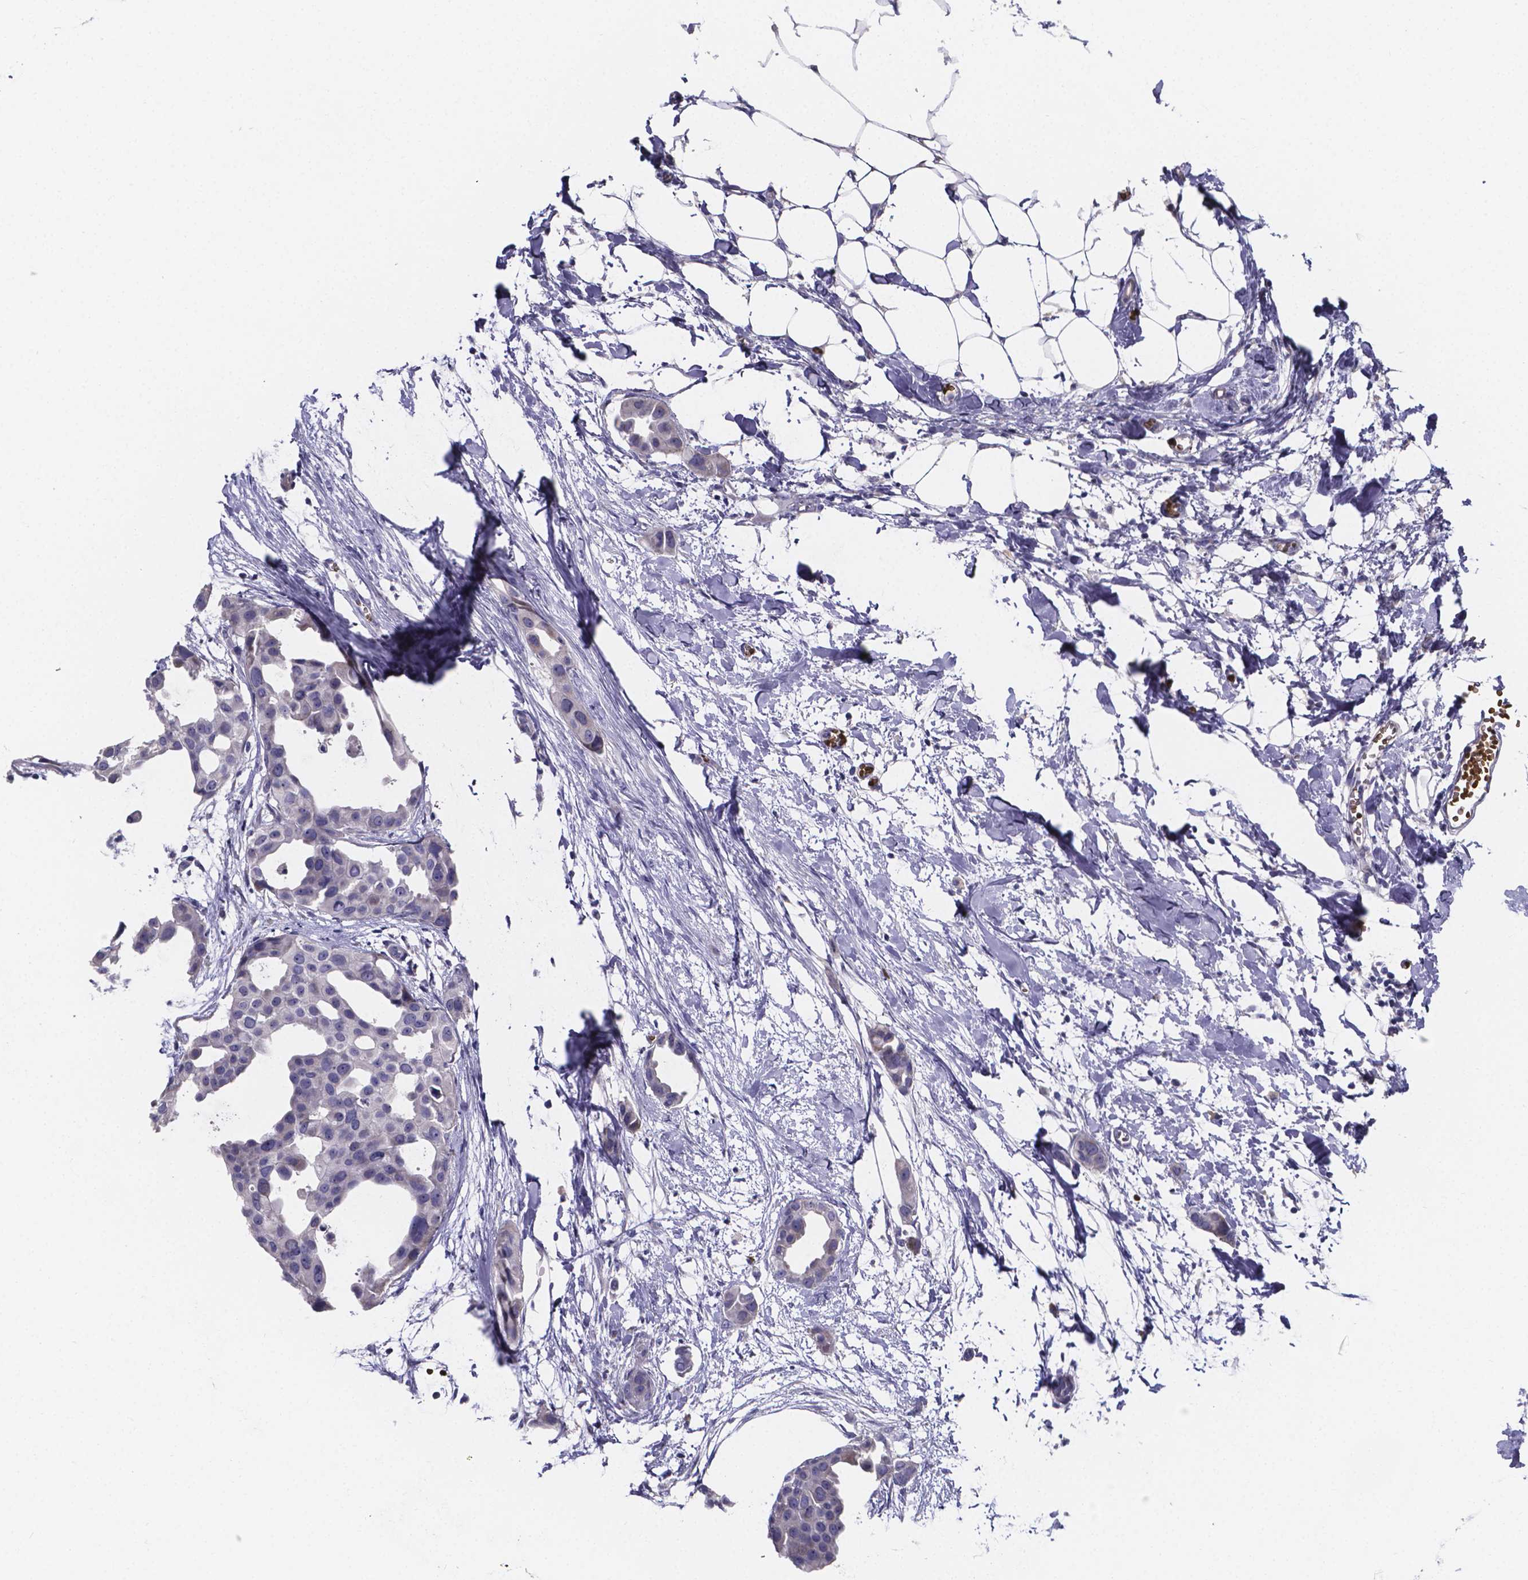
{"staining": {"intensity": "negative", "quantity": "none", "location": "none"}, "tissue": "breast cancer", "cell_type": "Tumor cells", "image_type": "cancer", "snomed": [{"axis": "morphology", "description": "Duct carcinoma"}, {"axis": "topography", "description": "Breast"}], "caption": "Tumor cells show no significant protein staining in invasive ductal carcinoma (breast).", "gene": "GABRA3", "patient": {"sex": "female", "age": 38}}